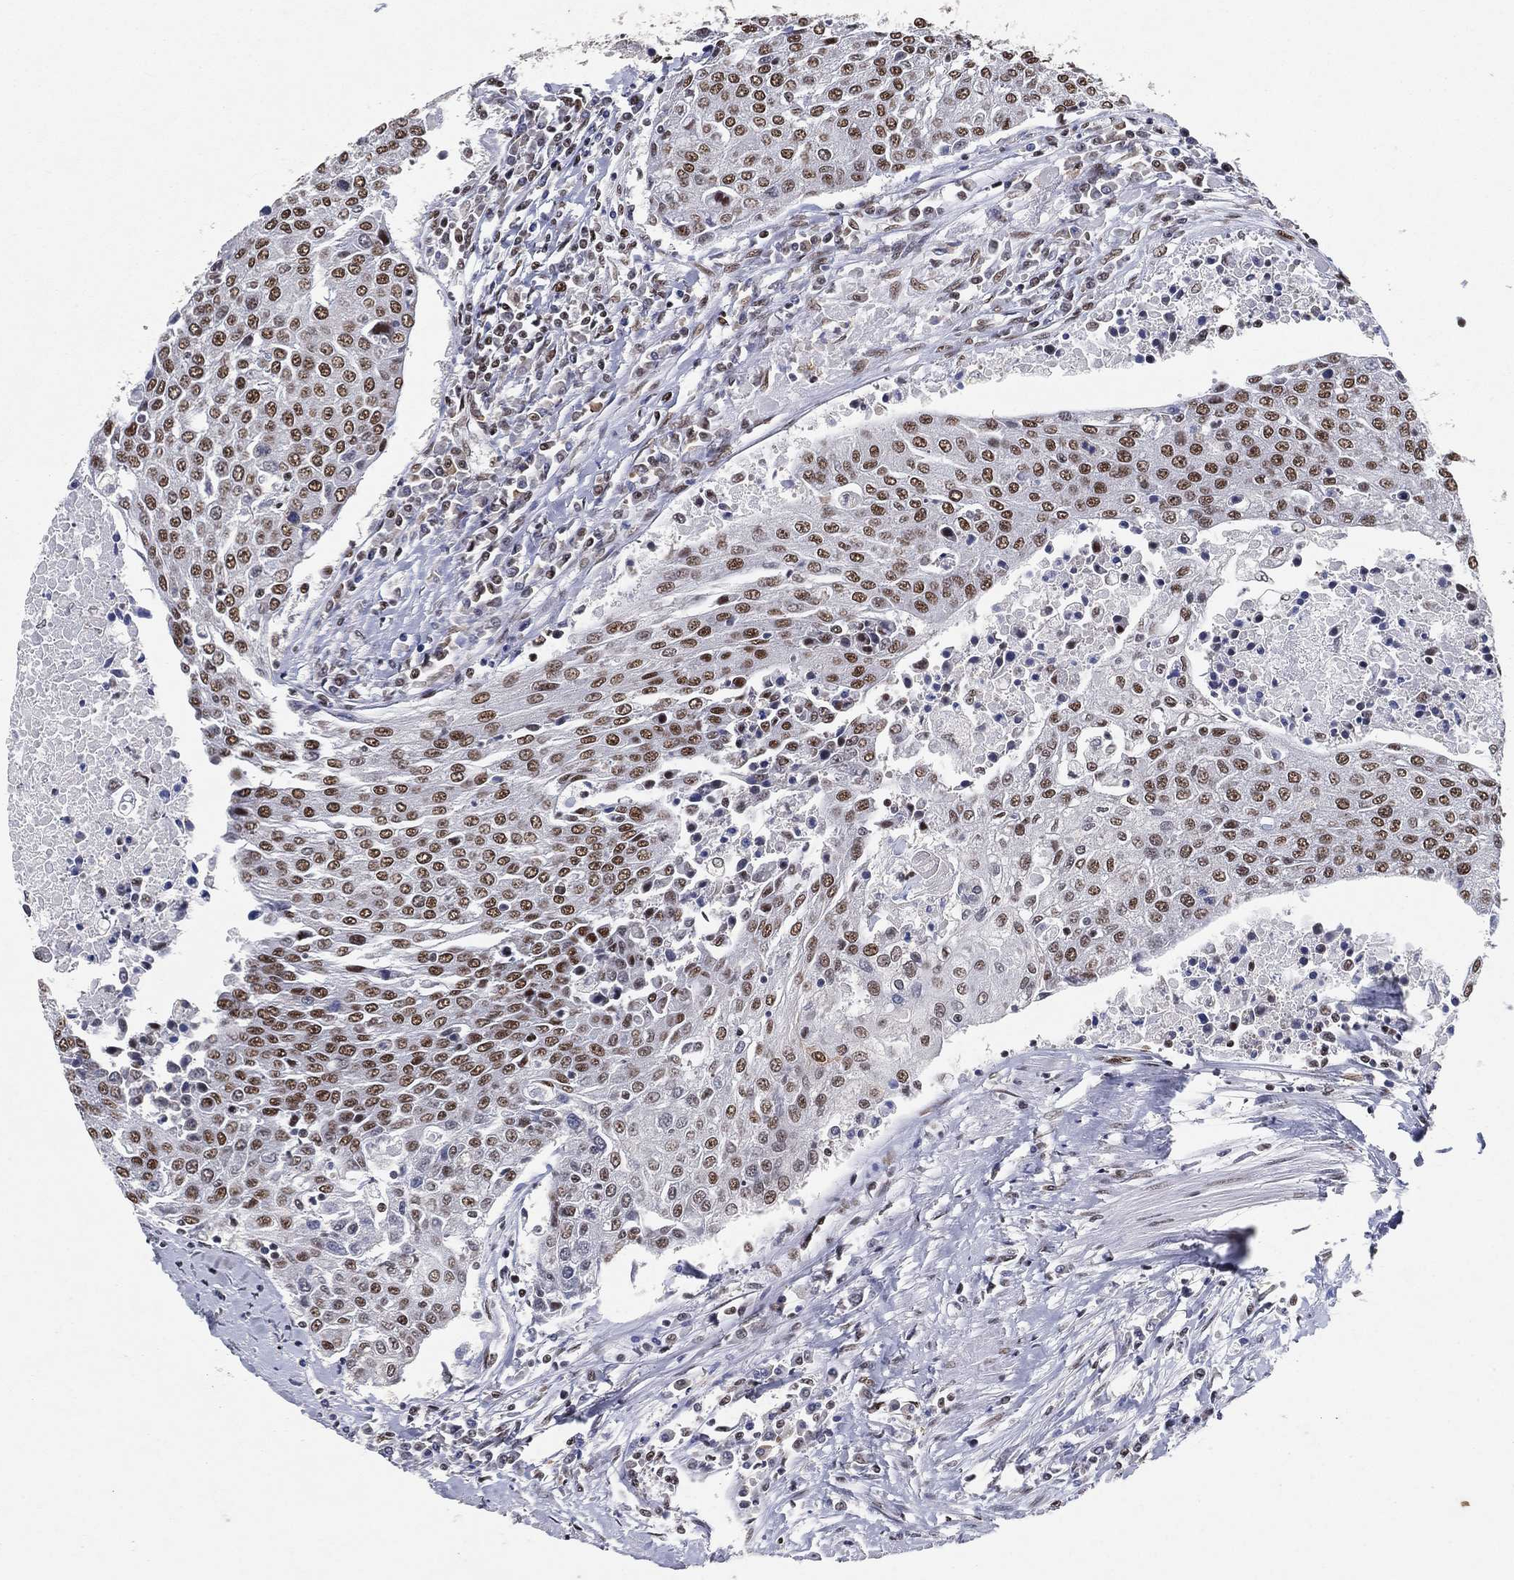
{"staining": {"intensity": "moderate", "quantity": ">75%", "location": "nuclear"}, "tissue": "urothelial cancer", "cell_type": "Tumor cells", "image_type": "cancer", "snomed": [{"axis": "morphology", "description": "Urothelial carcinoma, High grade"}, {"axis": "topography", "description": "Urinary bladder"}], "caption": "Immunohistochemical staining of high-grade urothelial carcinoma reveals moderate nuclear protein expression in approximately >75% of tumor cells.", "gene": "DDX27", "patient": {"sex": "female", "age": 85}}